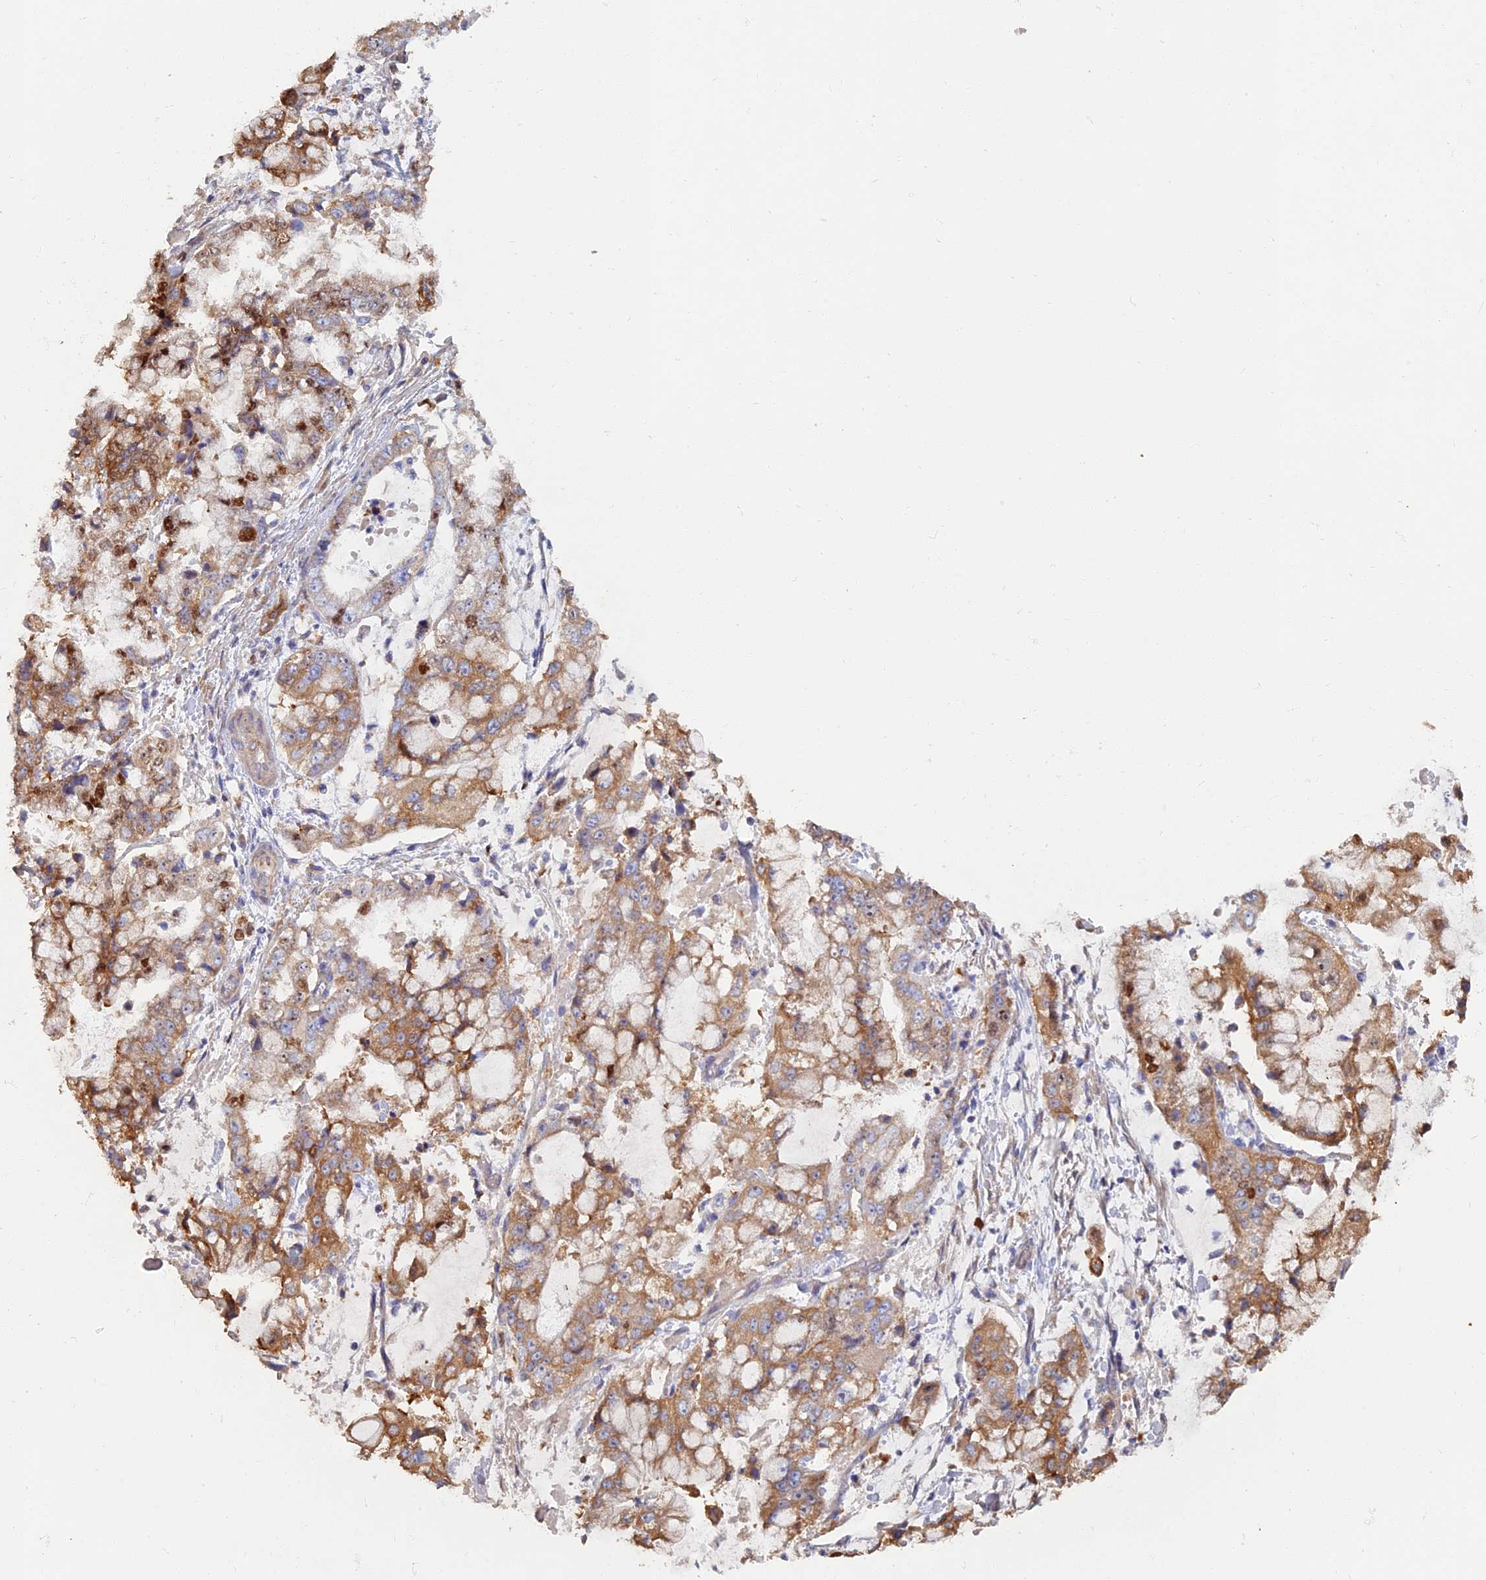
{"staining": {"intensity": "moderate", "quantity": ">75%", "location": "cytoplasmic/membranous"}, "tissue": "stomach cancer", "cell_type": "Tumor cells", "image_type": "cancer", "snomed": [{"axis": "morphology", "description": "Adenocarcinoma, NOS"}, {"axis": "topography", "description": "Stomach"}], "caption": "Adenocarcinoma (stomach) stained for a protein demonstrates moderate cytoplasmic/membranous positivity in tumor cells.", "gene": "TMEM44", "patient": {"sex": "male", "age": 76}}